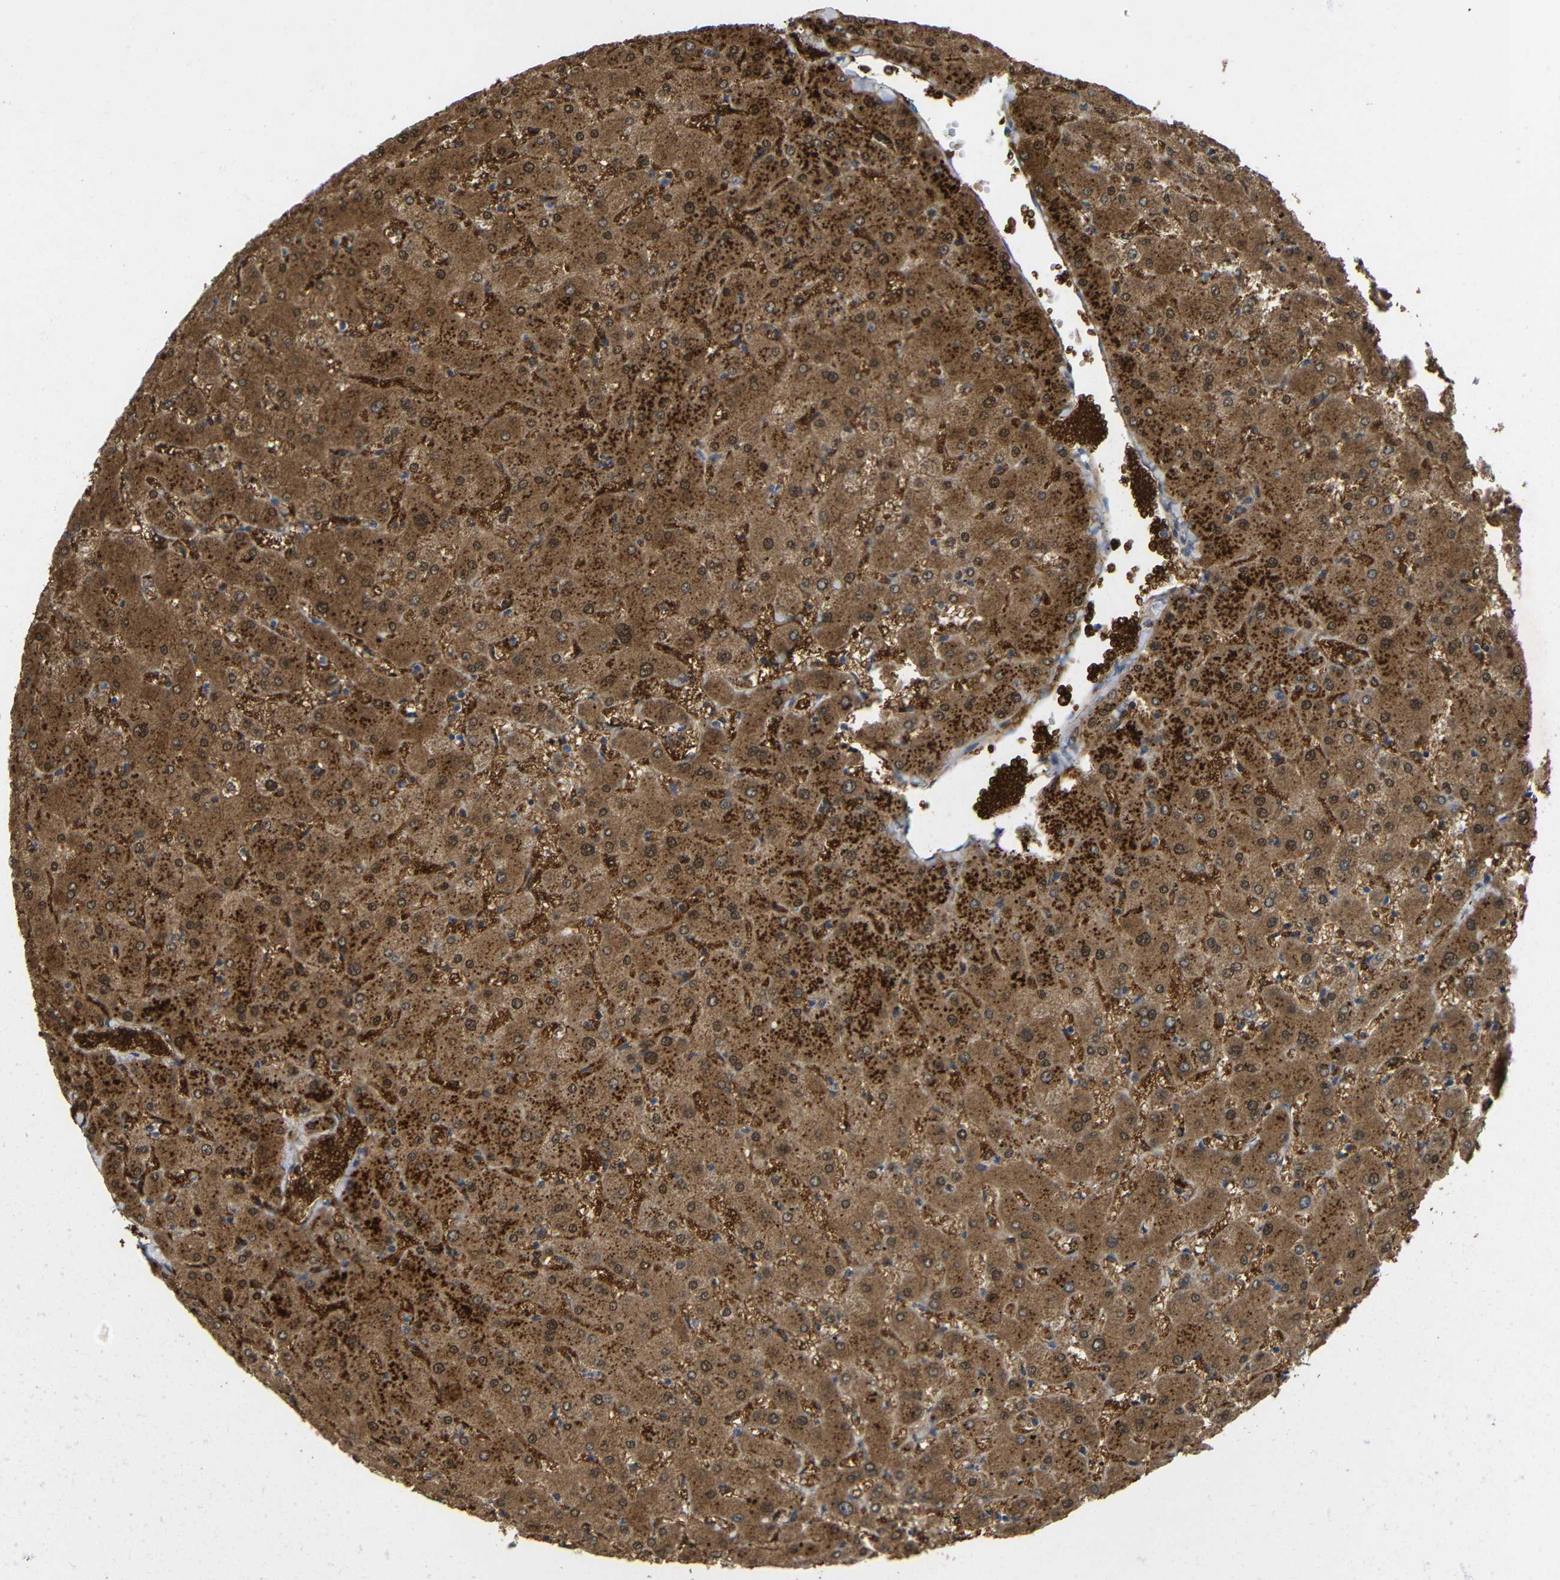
{"staining": {"intensity": "moderate", "quantity": ">75%", "location": "cytoplasmic/membranous"}, "tissue": "liver", "cell_type": "Cholangiocytes", "image_type": "normal", "snomed": [{"axis": "morphology", "description": "Normal tissue, NOS"}, {"axis": "topography", "description": "Liver"}], "caption": "There is medium levels of moderate cytoplasmic/membranous staining in cholangiocytes of benign liver, as demonstrated by immunohistochemical staining (brown color).", "gene": "PEBP1", "patient": {"sex": "female", "age": 63}}